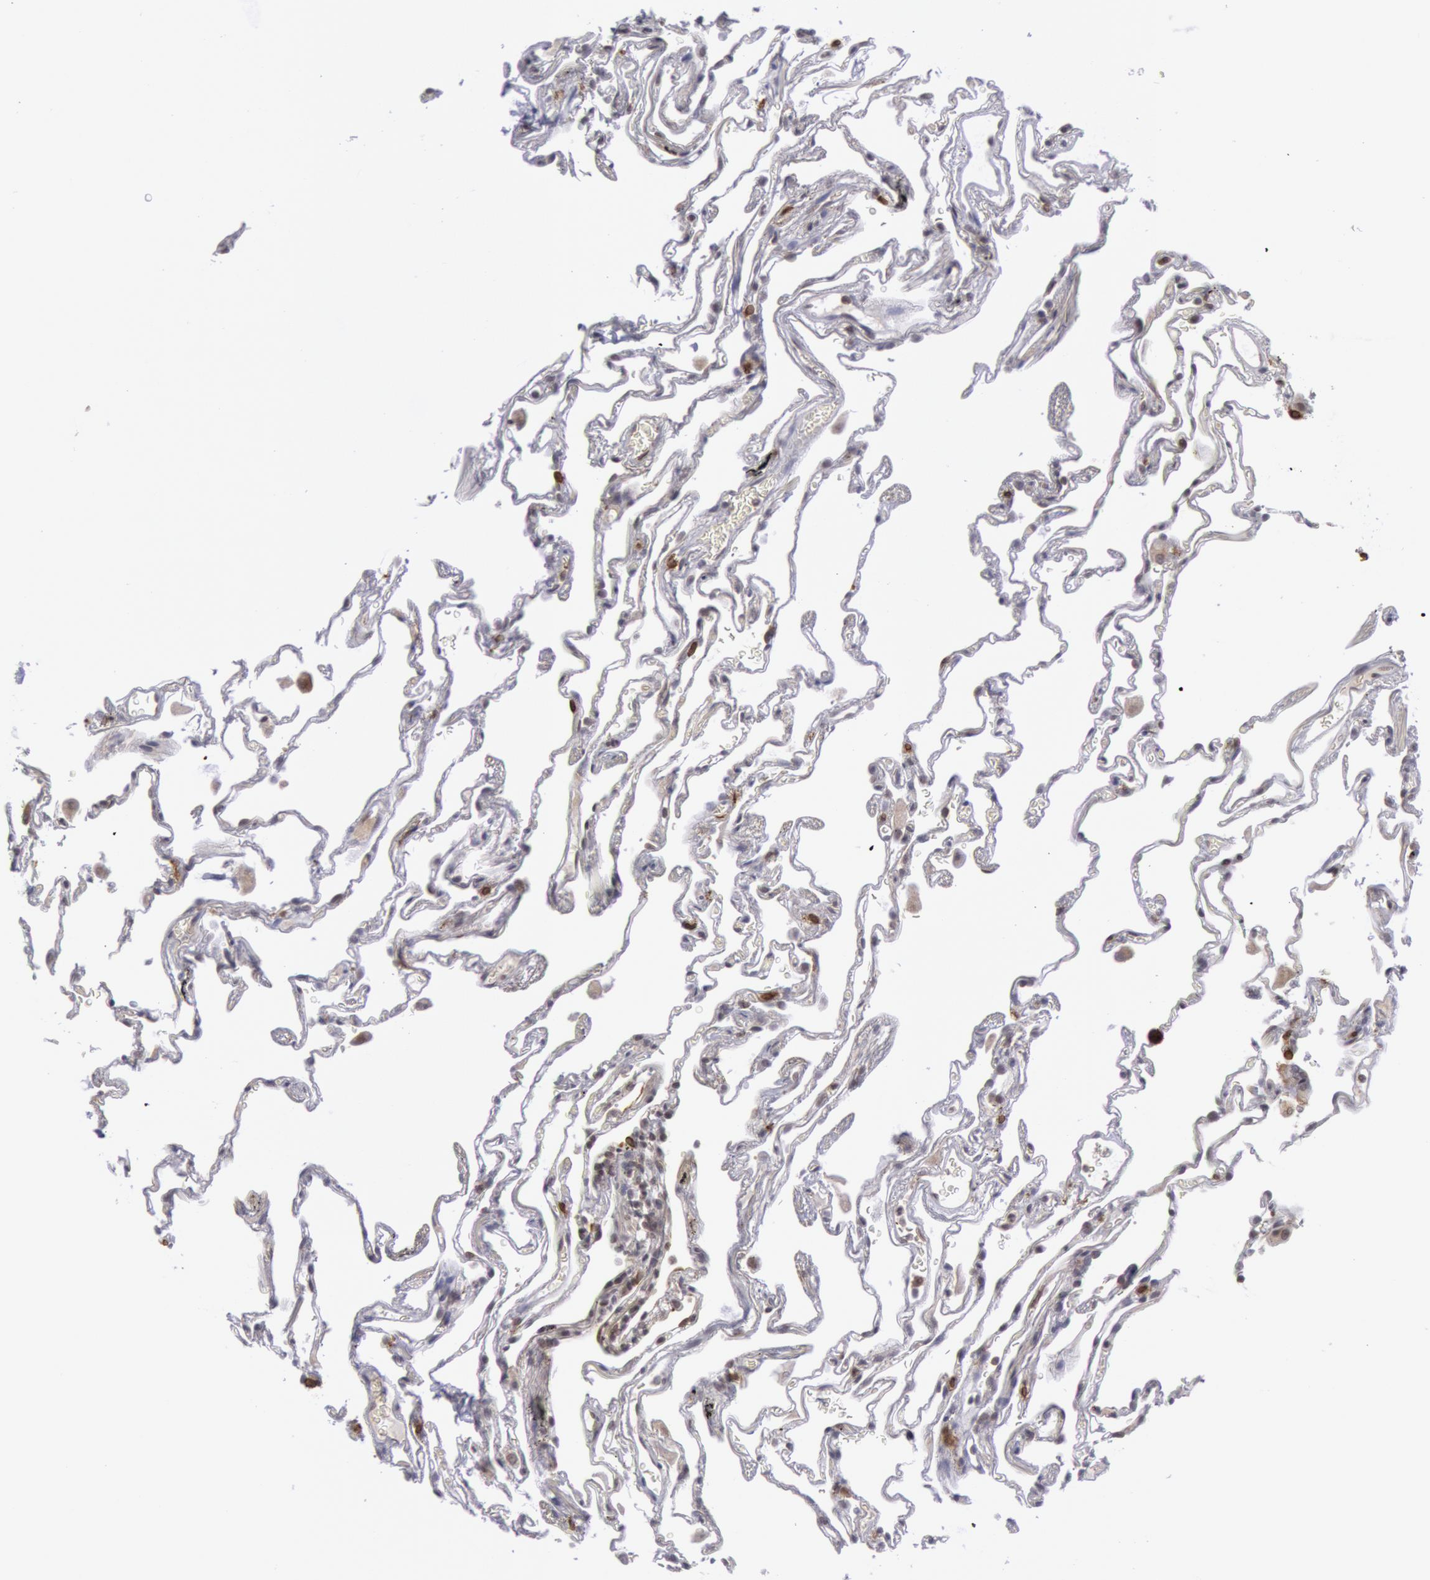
{"staining": {"intensity": "negative", "quantity": "none", "location": "none"}, "tissue": "lung", "cell_type": "Alveolar cells", "image_type": "normal", "snomed": [{"axis": "morphology", "description": "Normal tissue, NOS"}, {"axis": "morphology", "description": "Inflammation, NOS"}, {"axis": "topography", "description": "Lung"}], "caption": "Immunohistochemical staining of unremarkable lung shows no significant staining in alveolar cells. (Immunohistochemistry (ihc), brightfield microscopy, high magnification).", "gene": "PTGS2", "patient": {"sex": "male", "age": 69}}